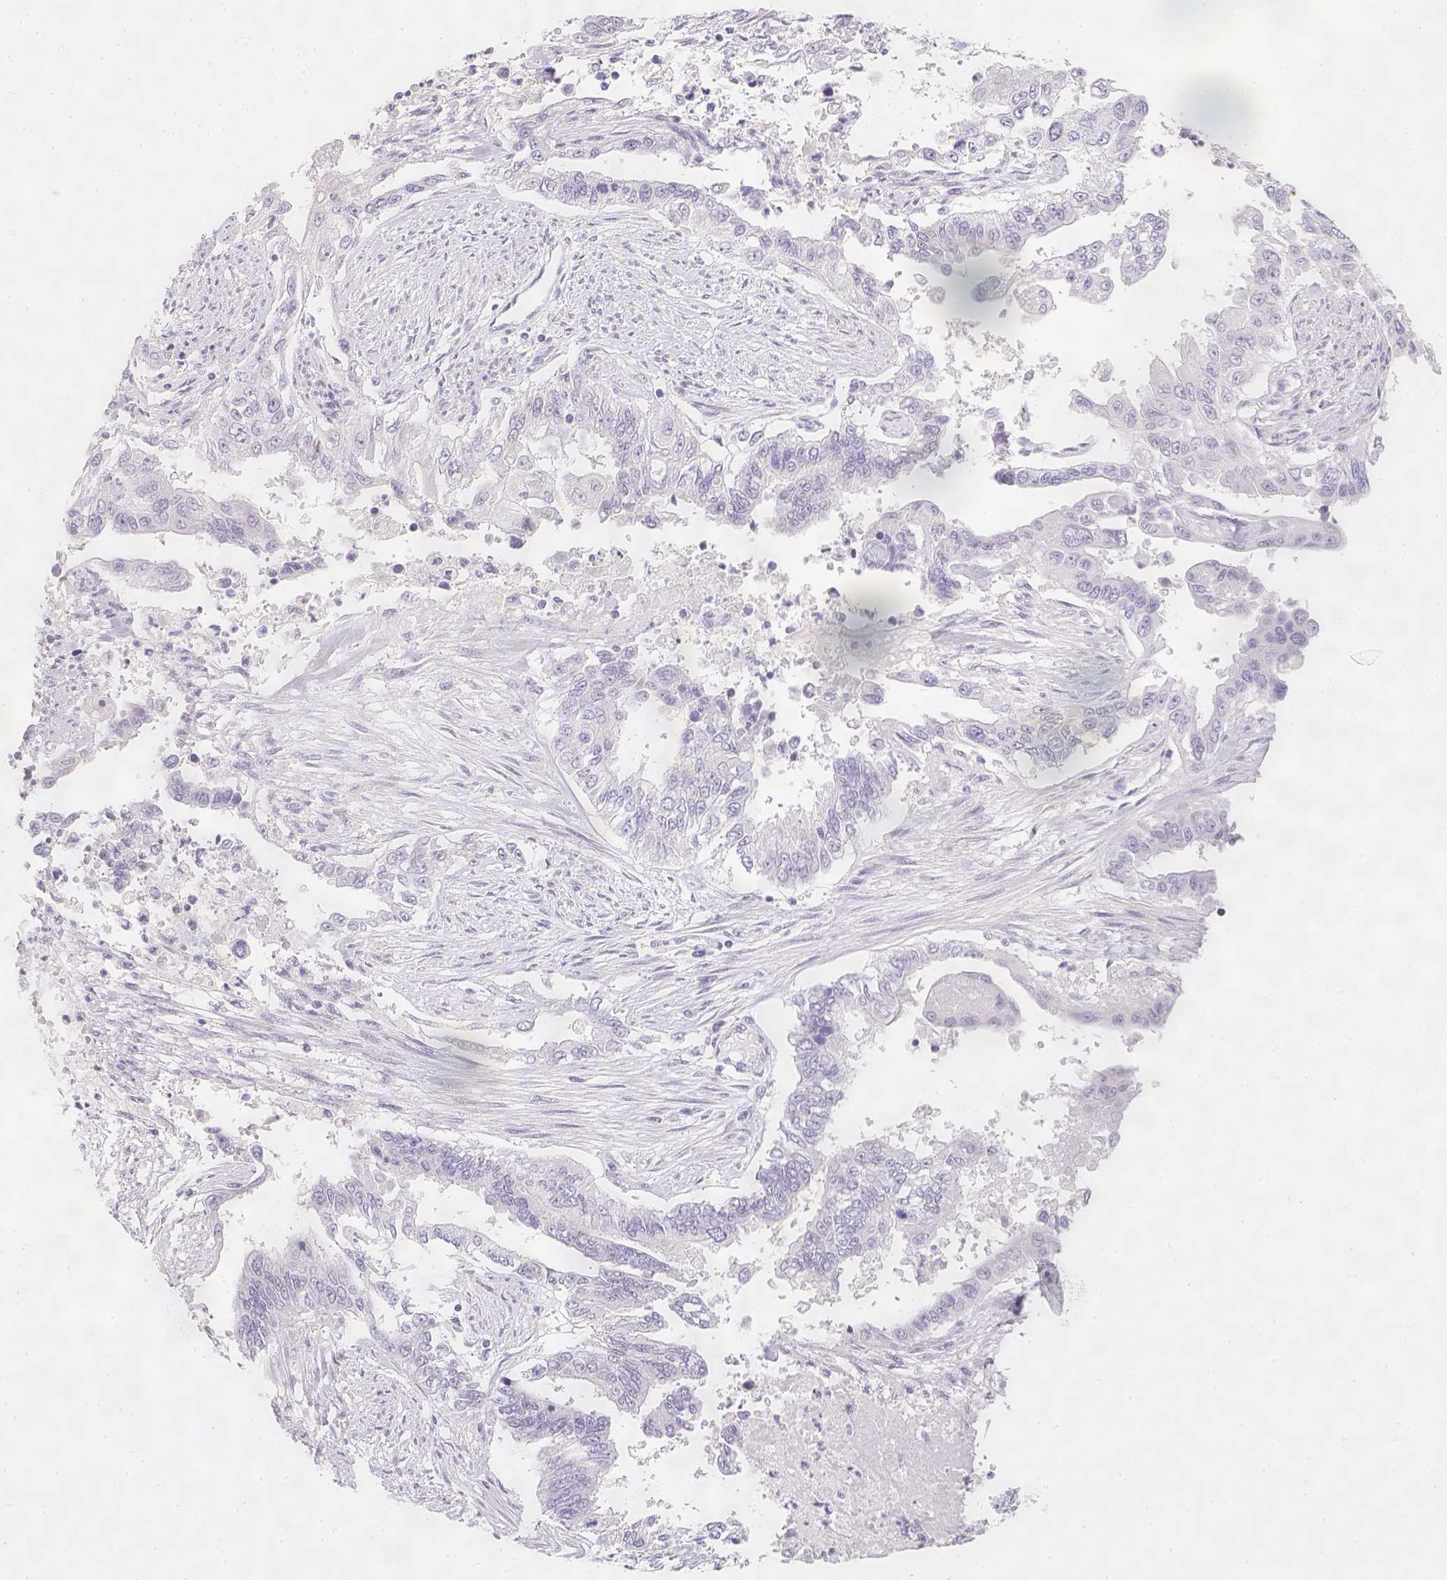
{"staining": {"intensity": "negative", "quantity": "none", "location": "none"}, "tissue": "endometrial cancer", "cell_type": "Tumor cells", "image_type": "cancer", "snomed": [{"axis": "morphology", "description": "Adenocarcinoma, NOS"}, {"axis": "topography", "description": "Uterus"}], "caption": "Endometrial adenocarcinoma stained for a protein using immunohistochemistry reveals no staining tumor cells.", "gene": "SLC18A1", "patient": {"sex": "female", "age": 59}}